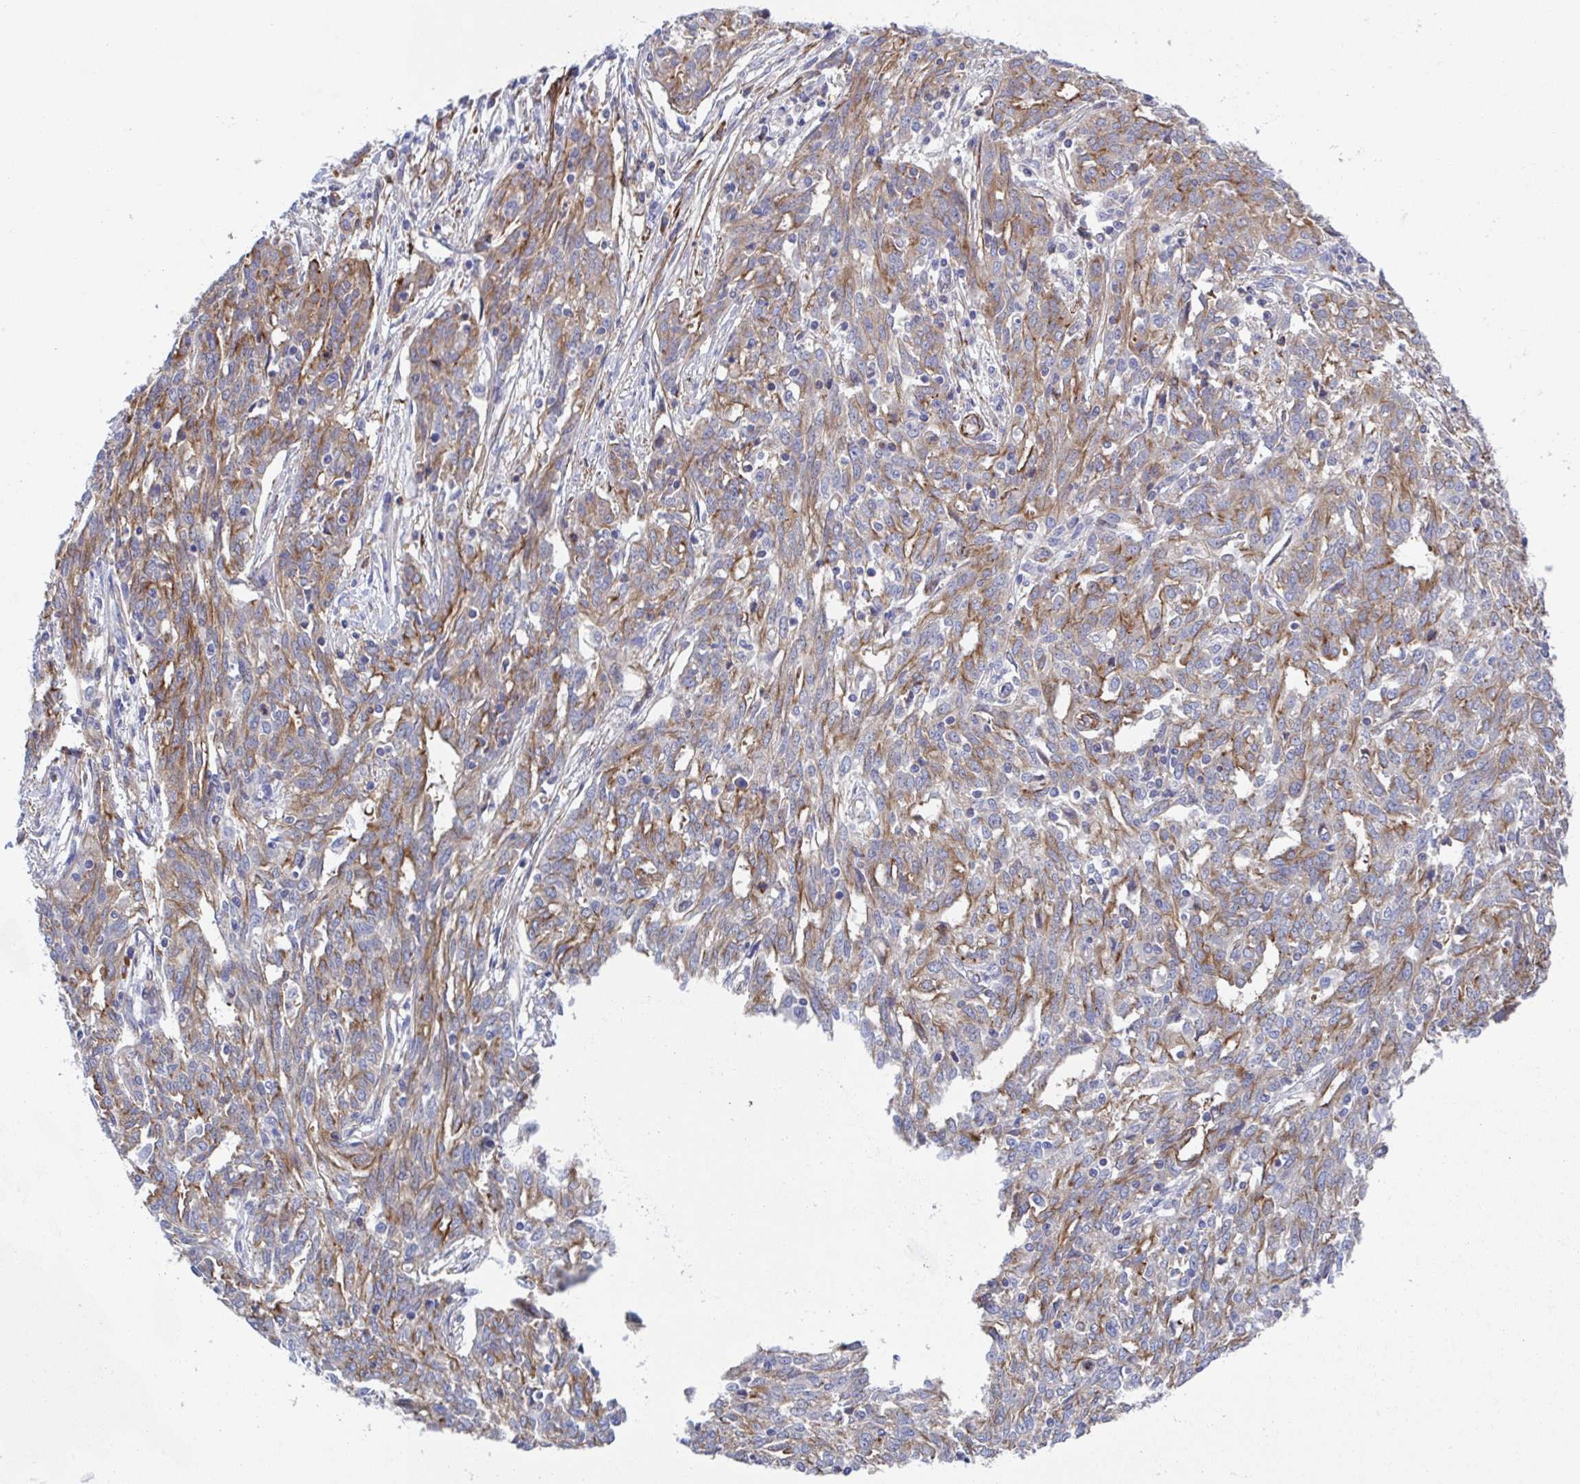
{"staining": {"intensity": "moderate", "quantity": "25%-75%", "location": "cytoplasmic/membranous"}, "tissue": "ovarian cancer", "cell_type": "Tumor cells", "image_type": "cancer", "snomed": [{"axis": "morphology", "description": "Cystadenocarcinoma, serous, NOS"}, {"axis": "topography", "description": "Ovary"}], "caption": "DAB immunohistochemical staining of ovarian serous cystadenocarcinoma reveals moderate cytoplasmic/membranous protein positivity in approximately 25%-75% of tumor cells.", "gene": "KLC3", "patient": {"sex": "female", "age": 67}}